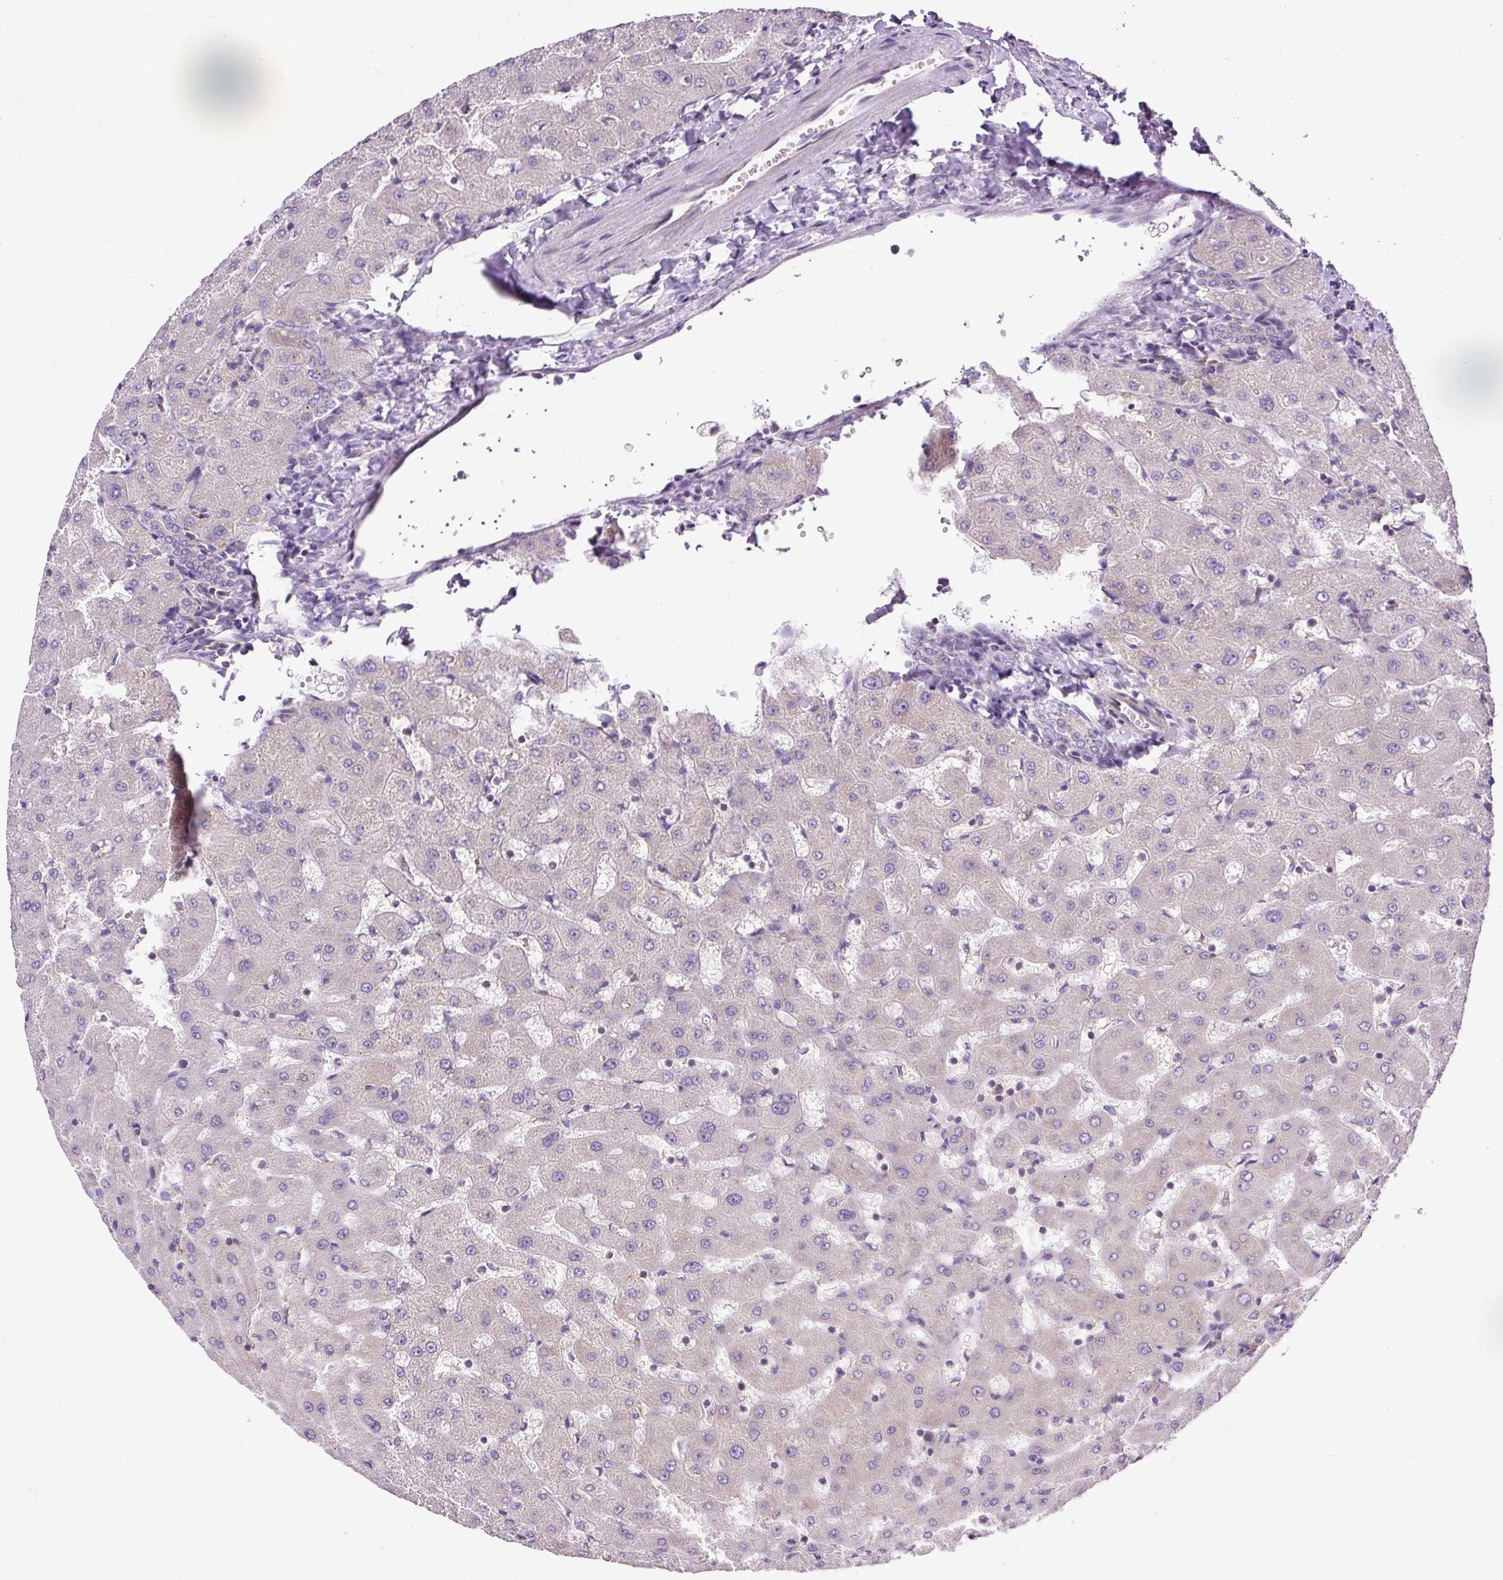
{"staining": {"intensity": "negative", "quantity": "none", "location": "none"}, "tissue": "liver", "cell_type": "Cholangiocytes", "image_type": "normal", "snomed": [{"axis": "morphology", "description": "Normal tissue, NOS"}, {"axis": "topography", "description": "Liver"}], "caption": "Unremarkable liver was stained to show a protein in brown. There is no significant positivity in cholangiocytes. (Stains: DAB (3,3'-diaminobenzidine) immunohistochemistry with hematoxylin counter stain, Microscopy: brightfield microscopy at high magnification).", "gene": "ZNF547", "patient": {"sex": "female", "age": 63}}